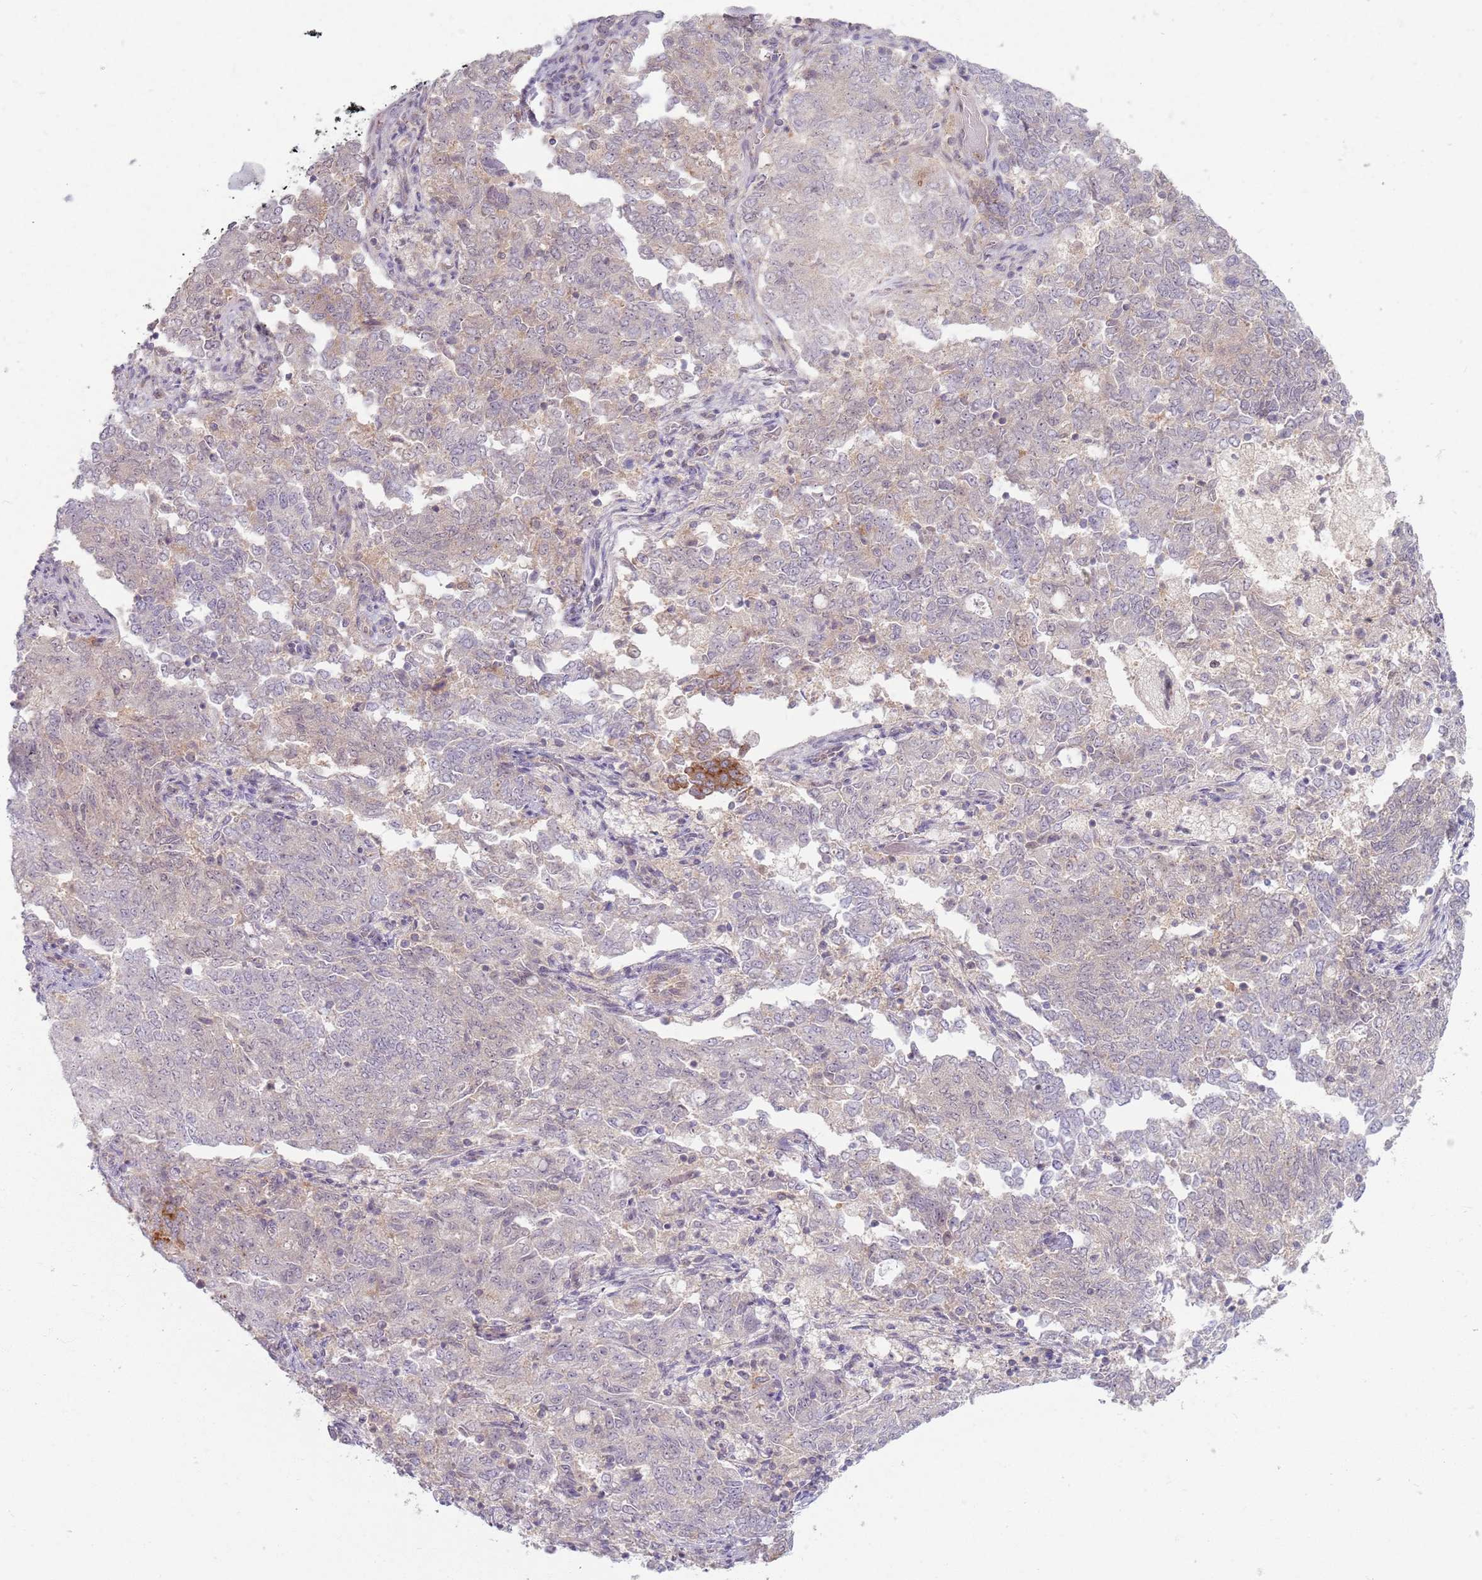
{"staining": {"intensity": "negative", "quantity": "none", "location": "none"}, "tissue": "endometrial cancer", "cell_type": "Tumor cells", "image_type": "cancer", "snomed": [{"axis": "morphology", "description": "Adenocarcinoma, NOS"}, {"axis": "topography", "description": "Endometrium"}], "caption": "An immunohistochemistry (IHC) image of endometrial adenocarcinoma is shown. There is no staining in tumor cells of endometrial adenocarcinoma. (Immunohistochemistry, brightfield microscopy, high magnification).", "gene": "ZDHHC2", "patient": {"sex": "female", "age": 80}}